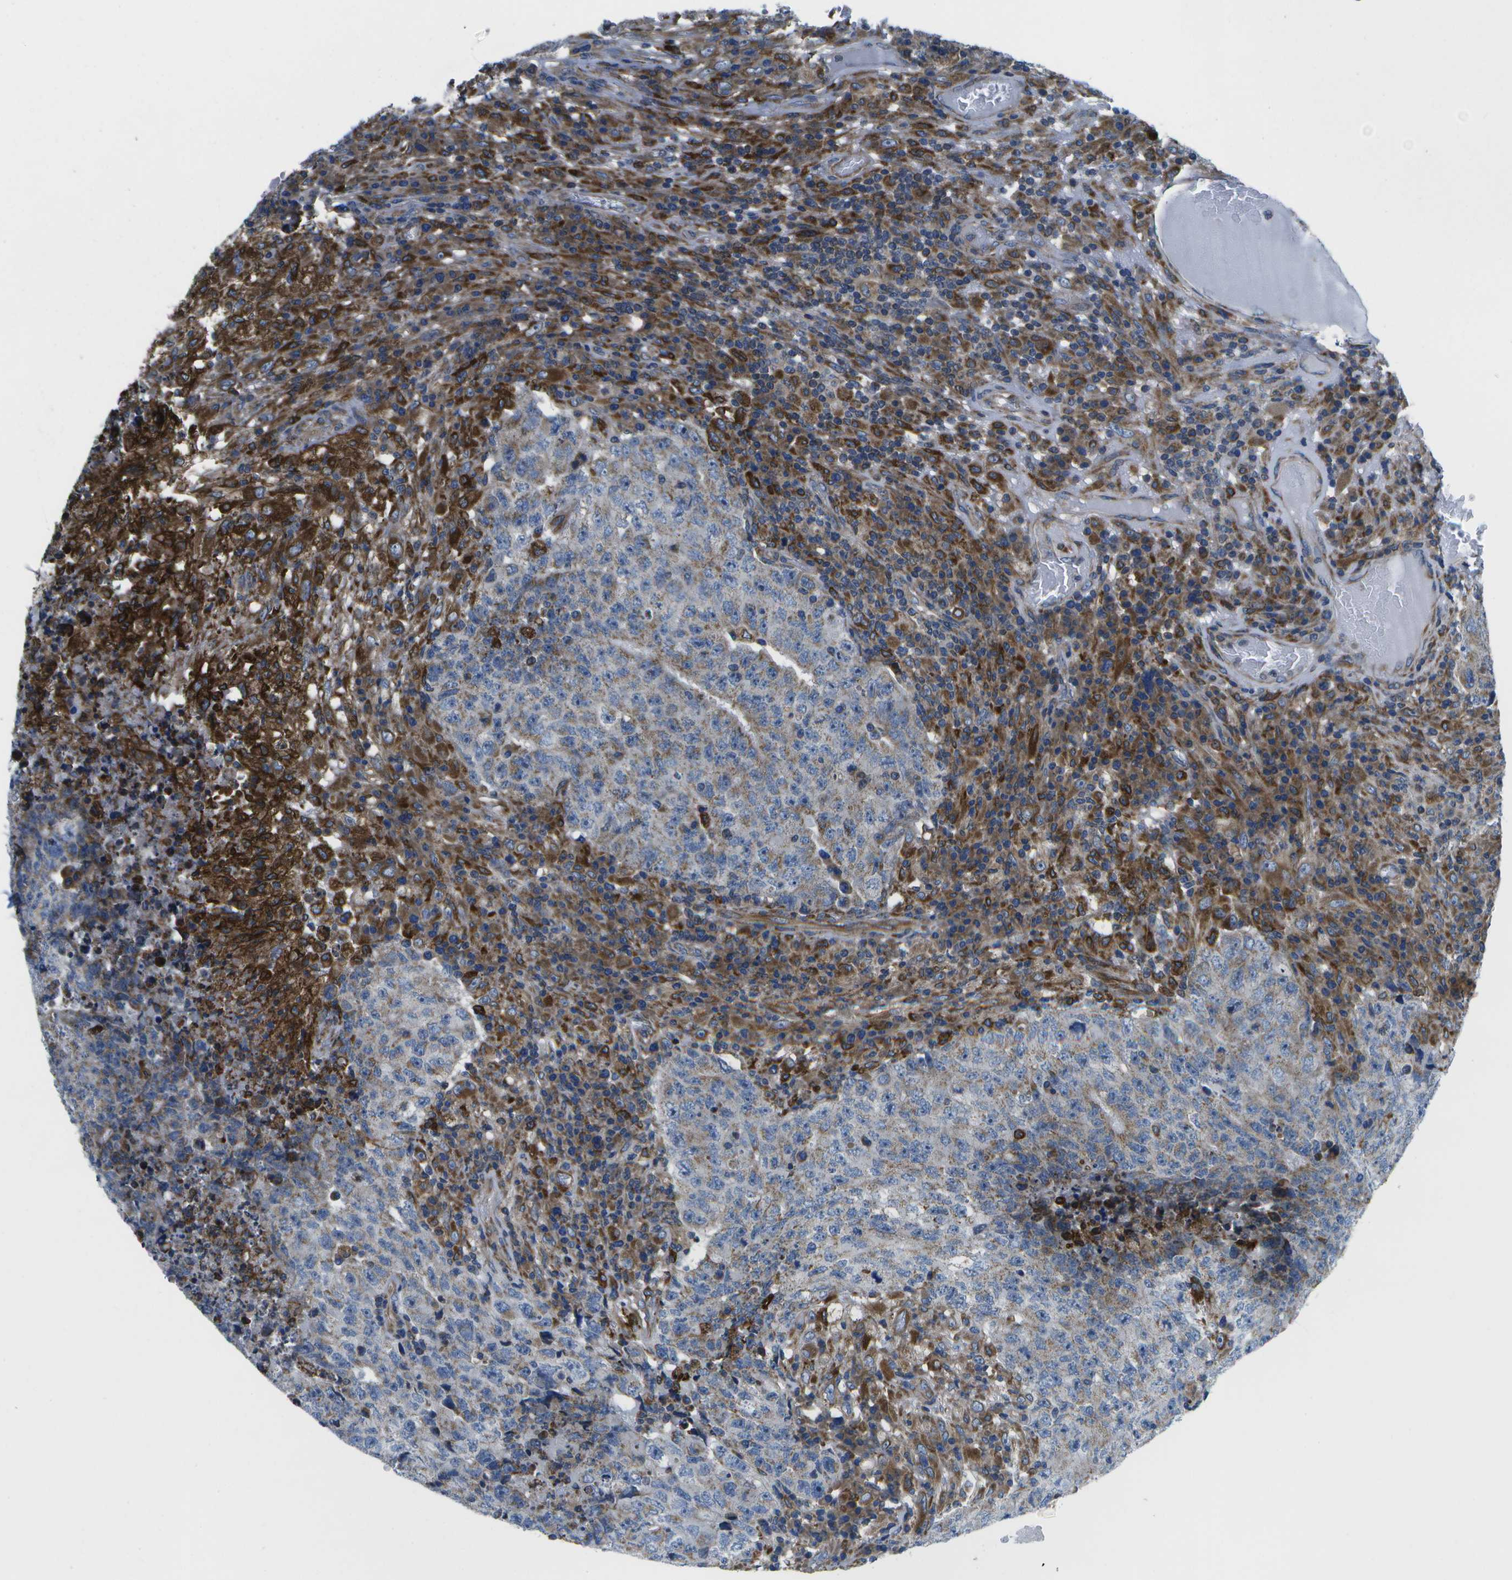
{"staining": {"intensity": "moderate", "quantity": "25%-75%", "location": "cytoplasmic/membranous"}, "tissue": "testis cancer", "cell_type": "Tumor cells", "image_type": "cancer", "snomed": [{"axis": "morphology", "description": "Necrosis, NOS"}, {"axis": "morphology", "description": "Carcinoma, Embryonal, NOS"}, {"axis": "topography", "description": "Testis"}], "caption": "There is medium levels of moderate cytoplasmic/membranous staining in tumor cells of testis cancer, as demonstrated by immunohistochemical staining (brown color).", "gene": "GDF5", "patient": {"sex": "male", "age": 19}}